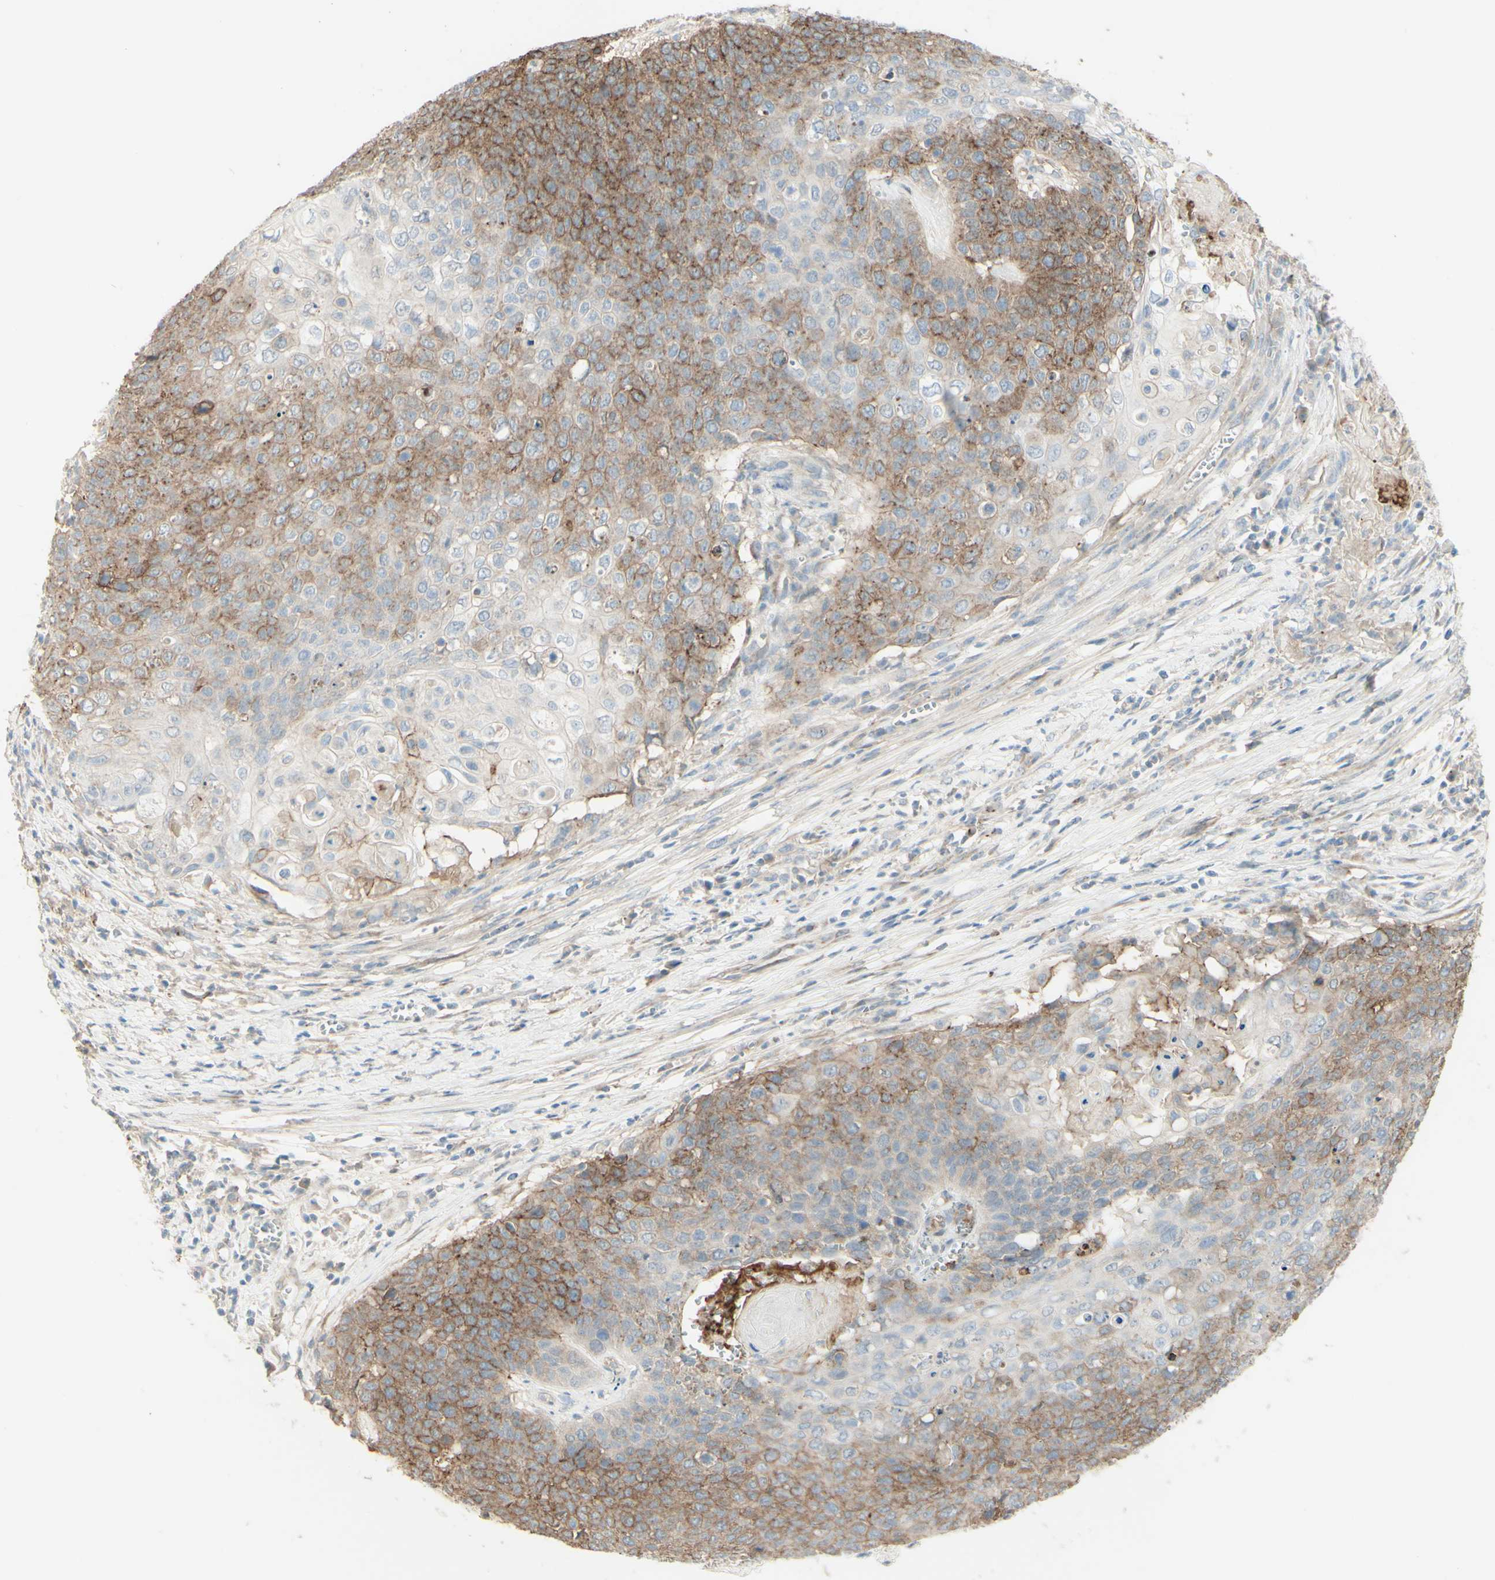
{"staining": {"intensity": "moderate", "quantity": "25%-75%", "location": "cytoplasmic/membranous"}, "tissue": "cervical cancer", "cell_type": "Tumor cells", "image_type": "cancer", "snomed": [{"axis": "morphology", "description": "Squamous cell carcinoma, NOS"}, {"axis": "topography", "description": "Cervix"}], "caption": "An IHC image of tumor tissue is shown. Protein staining in brown labels moderate cytoplasmic/membranous positivity in cervical cancer (squamous cell carcinoma) within tumor cells. Immunohistochemistry (ihc) stains the protein of interest in brown and the nuclei are stained blue.", "gene": "RNF149", "patient": {"sex": "female", "age": 39}}